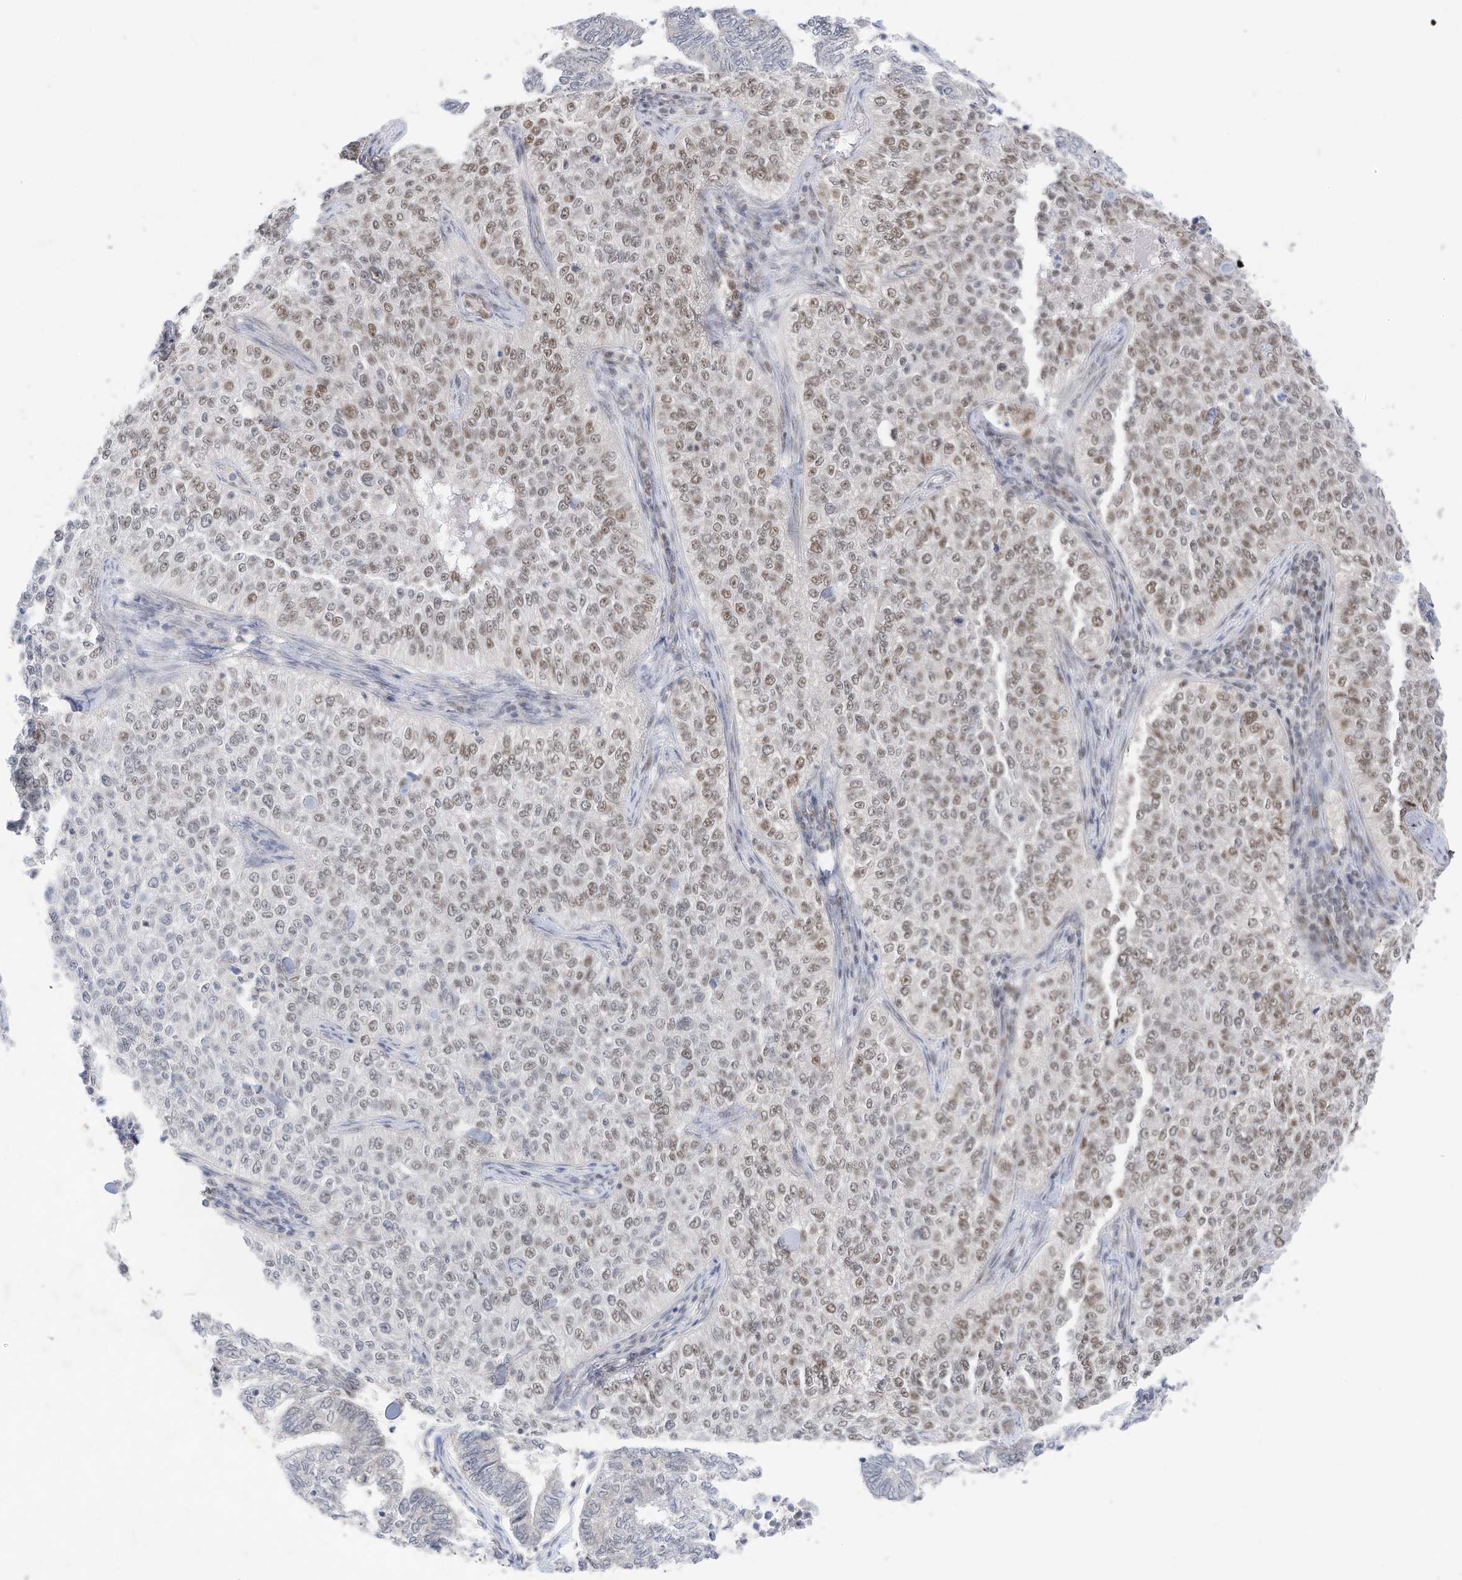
{"staining": {"intensity": "moderate", "quantity": "<25%", "location": "nuclear"}, "tissue": "cervical cancer", "cell_type": "Tumor cells", "image_type": "cancer", "snomed": [{"axis": "morphology", "description": "Squamous cell carcinoma, NOS"}, {"axis": "topography", "description": "Cervix"}], "caption": "Immunohistochemistry of human squamous cell carcinoma (cervical) displays low levels of moderate nuclear staining in approximately <25% of tumor cells.", "gene": "OGT", "patient": {"sex": "female", "age": 35}}